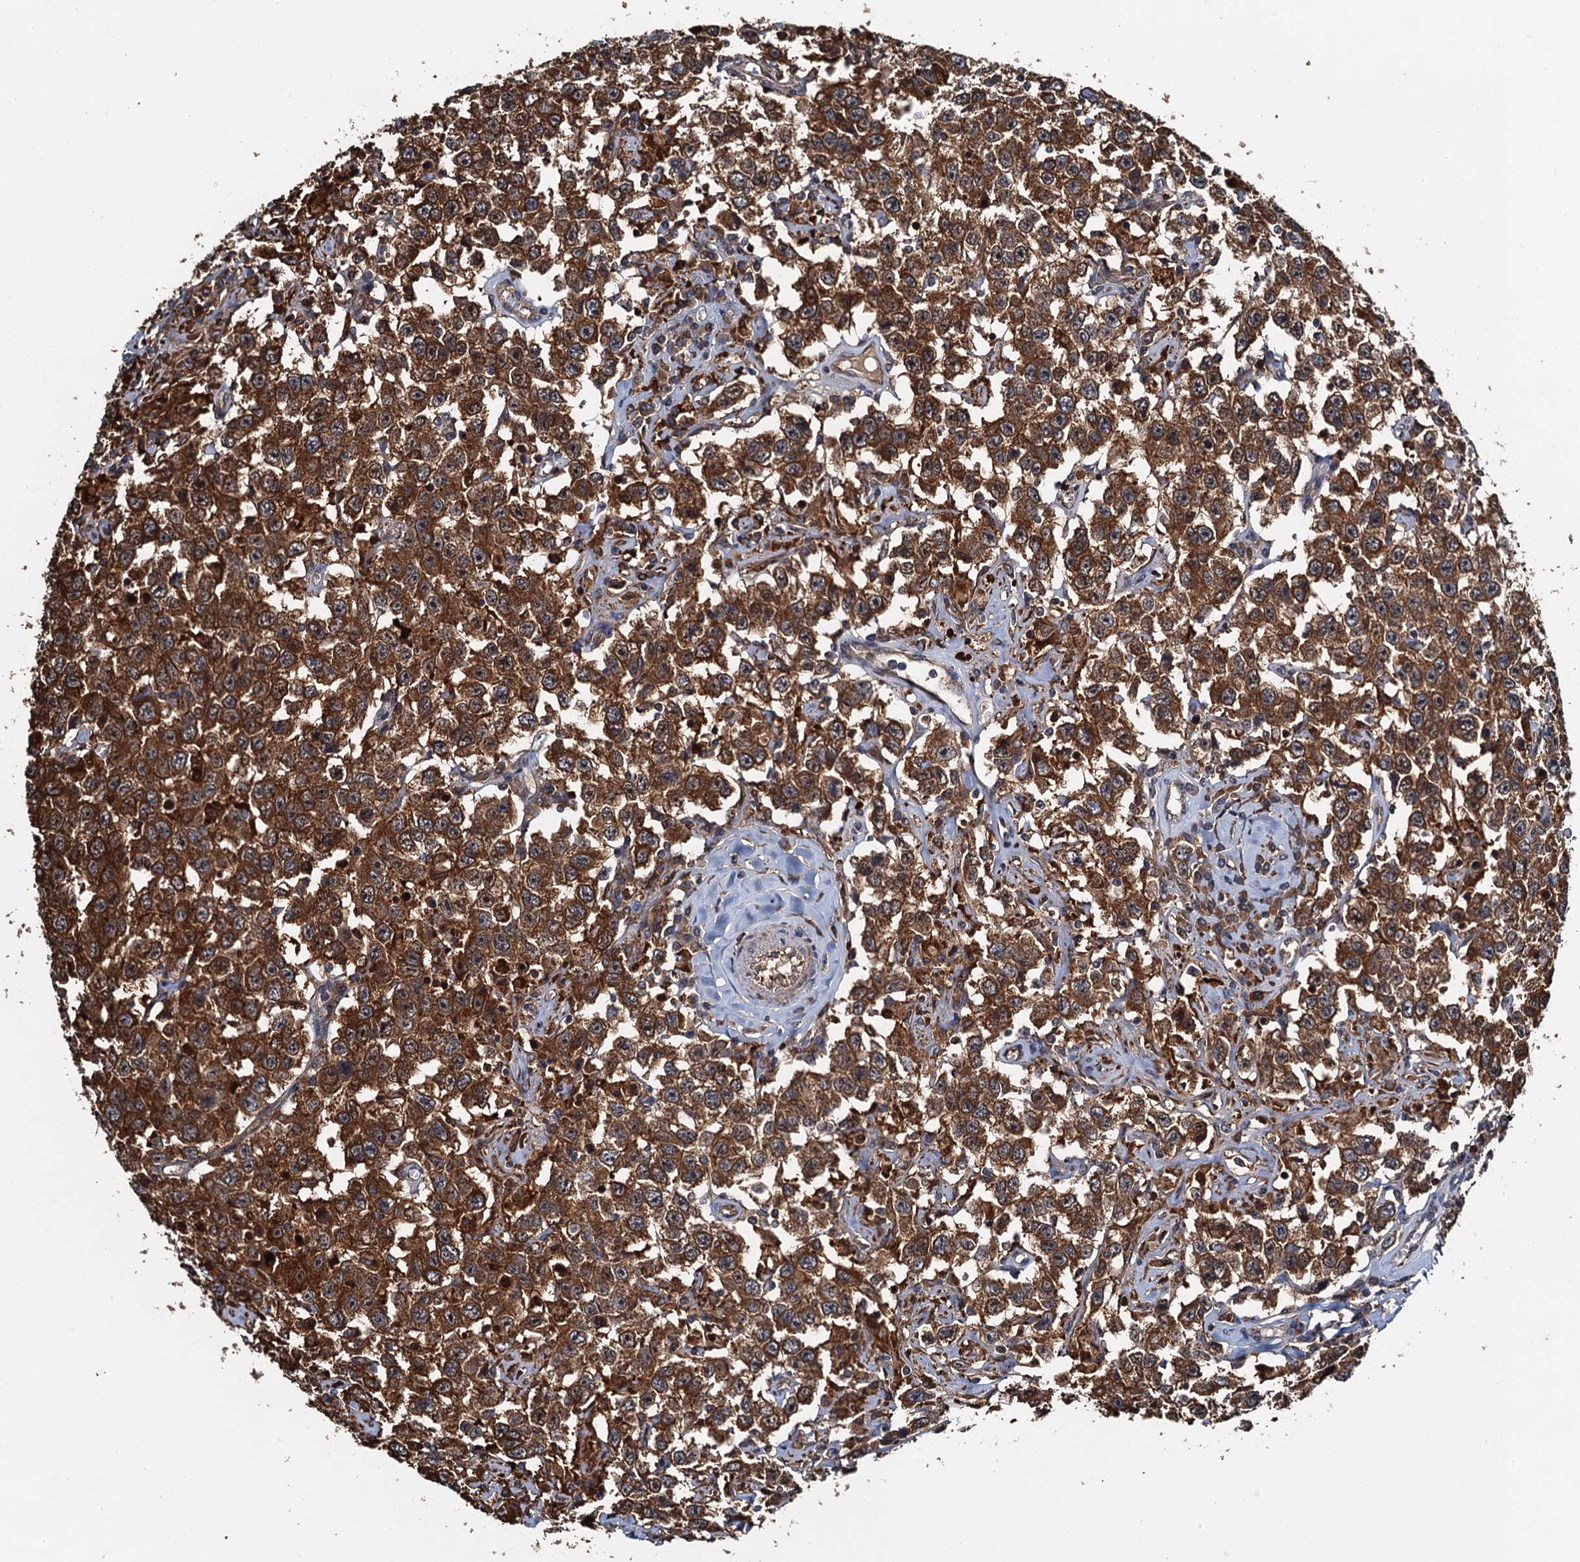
{"staining": {"intensity": "strong", "quantity": ">75%", "location": "cytoplasmic/membranous"}, "tissue": "testis cancer", "cell_type": "Tumor cells", "image_type": "cancer", "snomed": [{"axis": "morphology", "description": "Seminoma, NOS"}, {"axis": "topography", "description": "Testis"}], "caption": "IHC histopathology image of neoplastic tissue: human seminoma (testis) stained using immunohistochemistry demonstrates high levels of strong protein expression localized specifically in the cytoplasmic/membranous of tumor cells, appearing as a cytoplasmic/membranous brown color.", "gene": "USP6NL", "patient": {"sex": "male", "age": 41}}